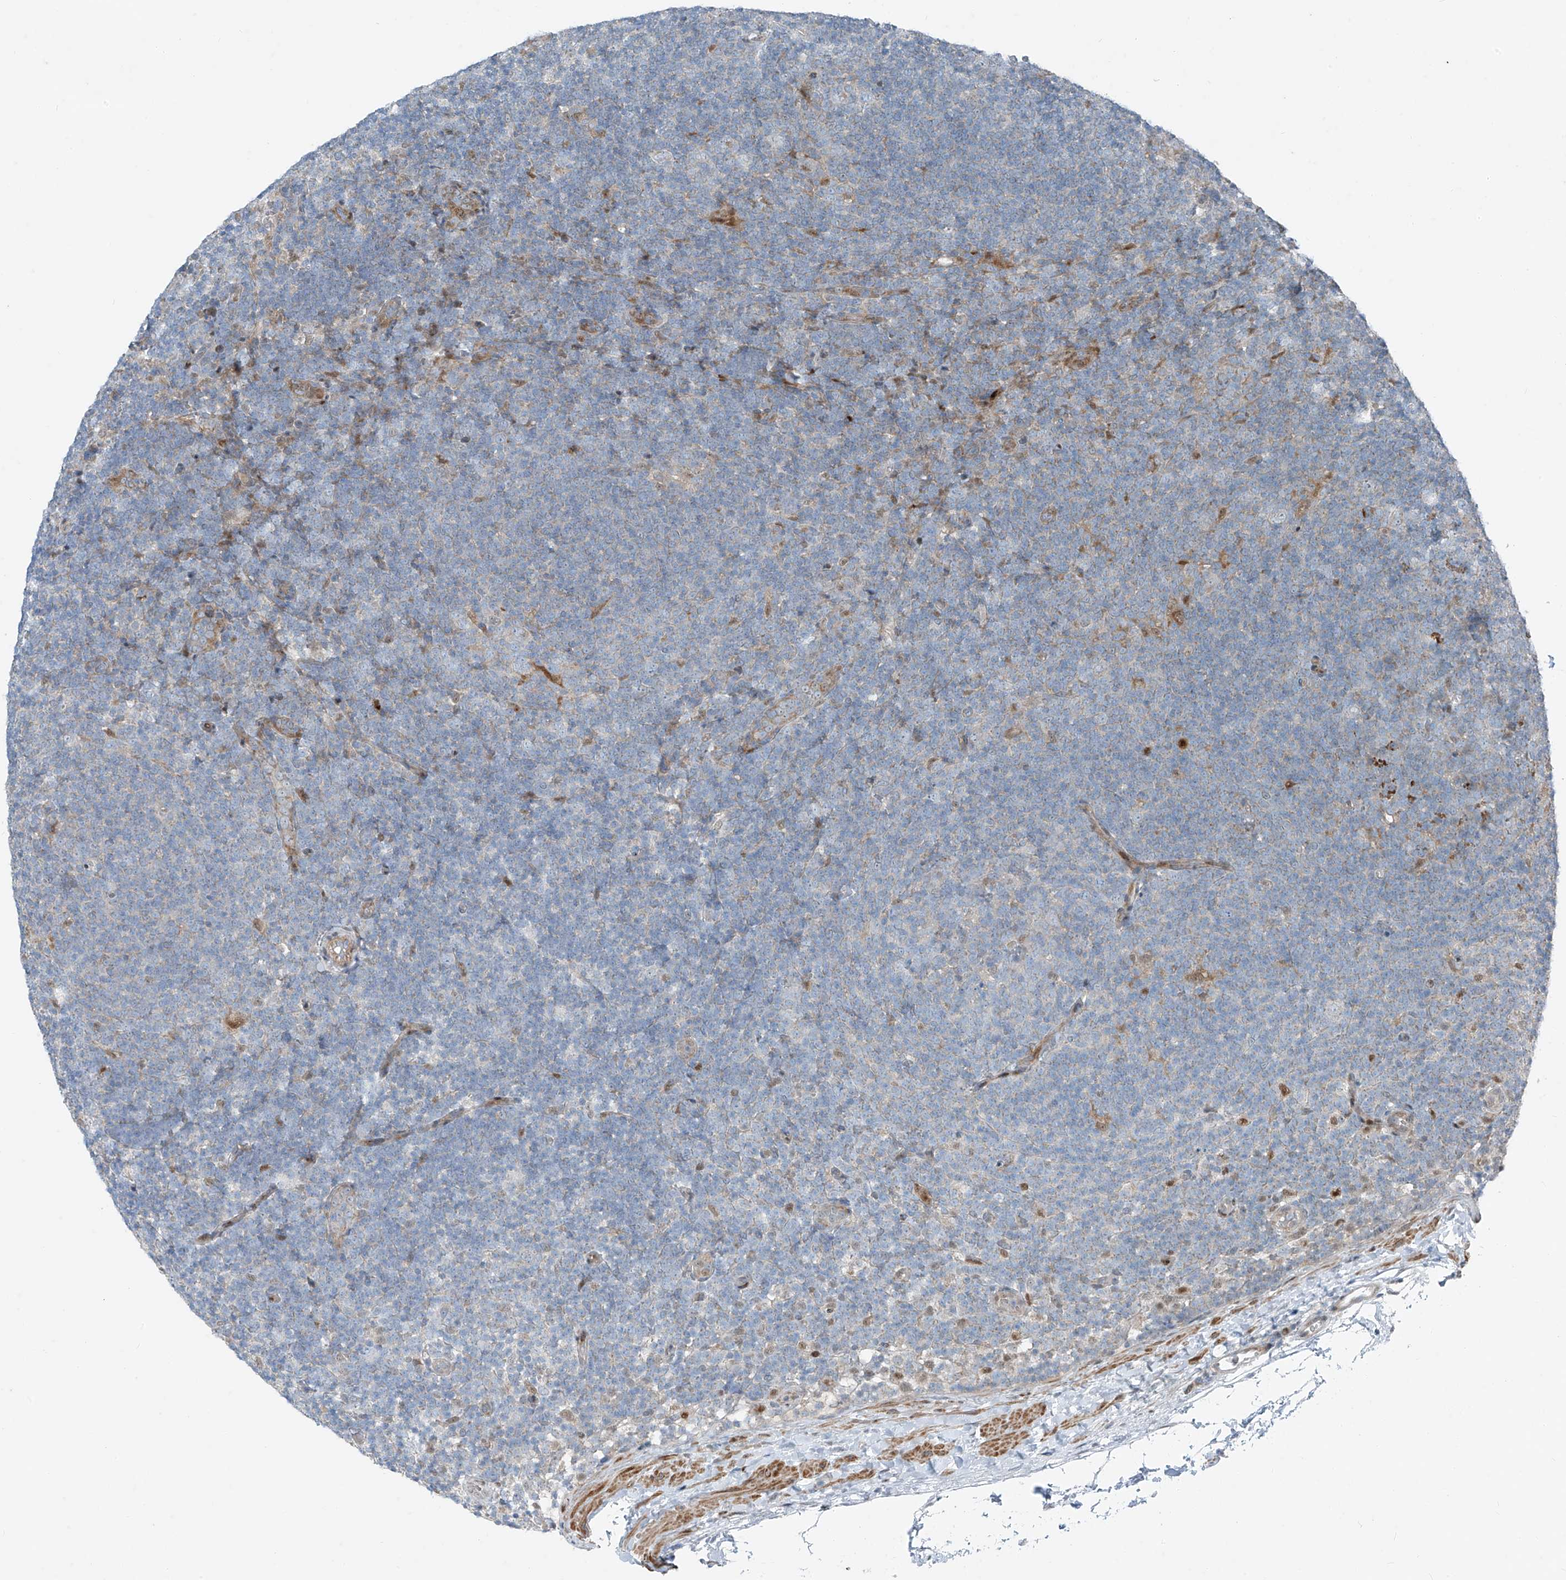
{"staining": {"intensity": "negative", "quantity": "none", "location": "none"}, "tissue": "lymphoma", "cell_type": "Tumor cells", "image_type": "cancer", "snomed": [{"axis": "morphology", "description": "Hodgkin's disease, NOS"}, {"axis": "topography", "description": "Lymph node"}], "caption": "Immunohistochemistry (IHC) histopathology image of human lymphoma stained for a protein (brown), which reveals no positivity in tumor cells.", "gene": "PPCS", "patient": {"sex": "female", "age": 57}}